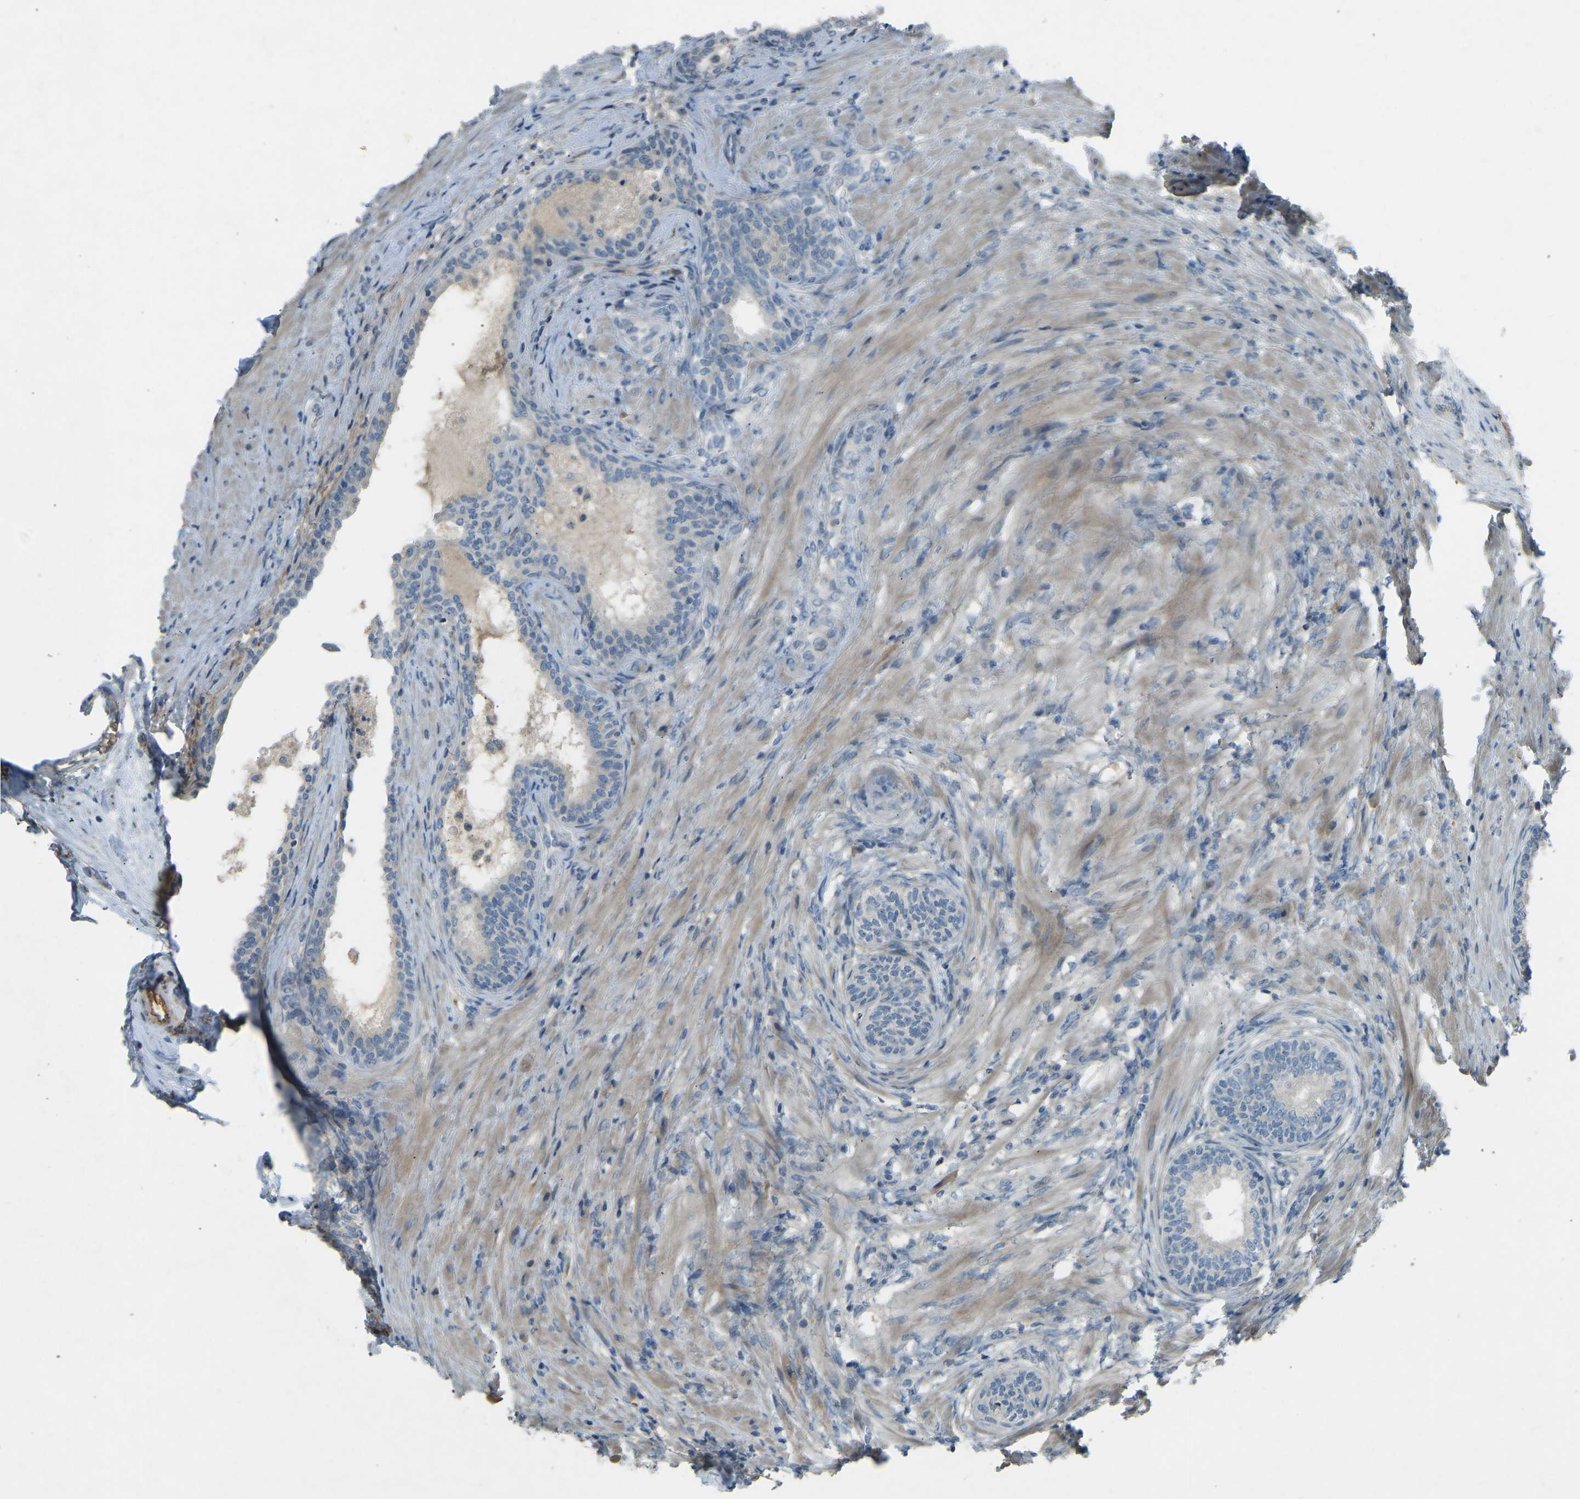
{"staining": {"intensity": "weak", "quantity": "<25%", "location": "cytoplasmic/membranous"}, "tissue": "prostate", "cell_type": "Glandular cells", "image_type": "normal", "snomed": [{"axis": "morphology", "description": "Normal tissue, NOS"}, {"axis": "topography", "description": "Prostate"}], "caption": "An IHC micrograph of unremarkable prostate is shown. There is no staining in glandular cells of prostate.", "gene": "FBLN2", "patient": {"sex": "male", "age": 76}}